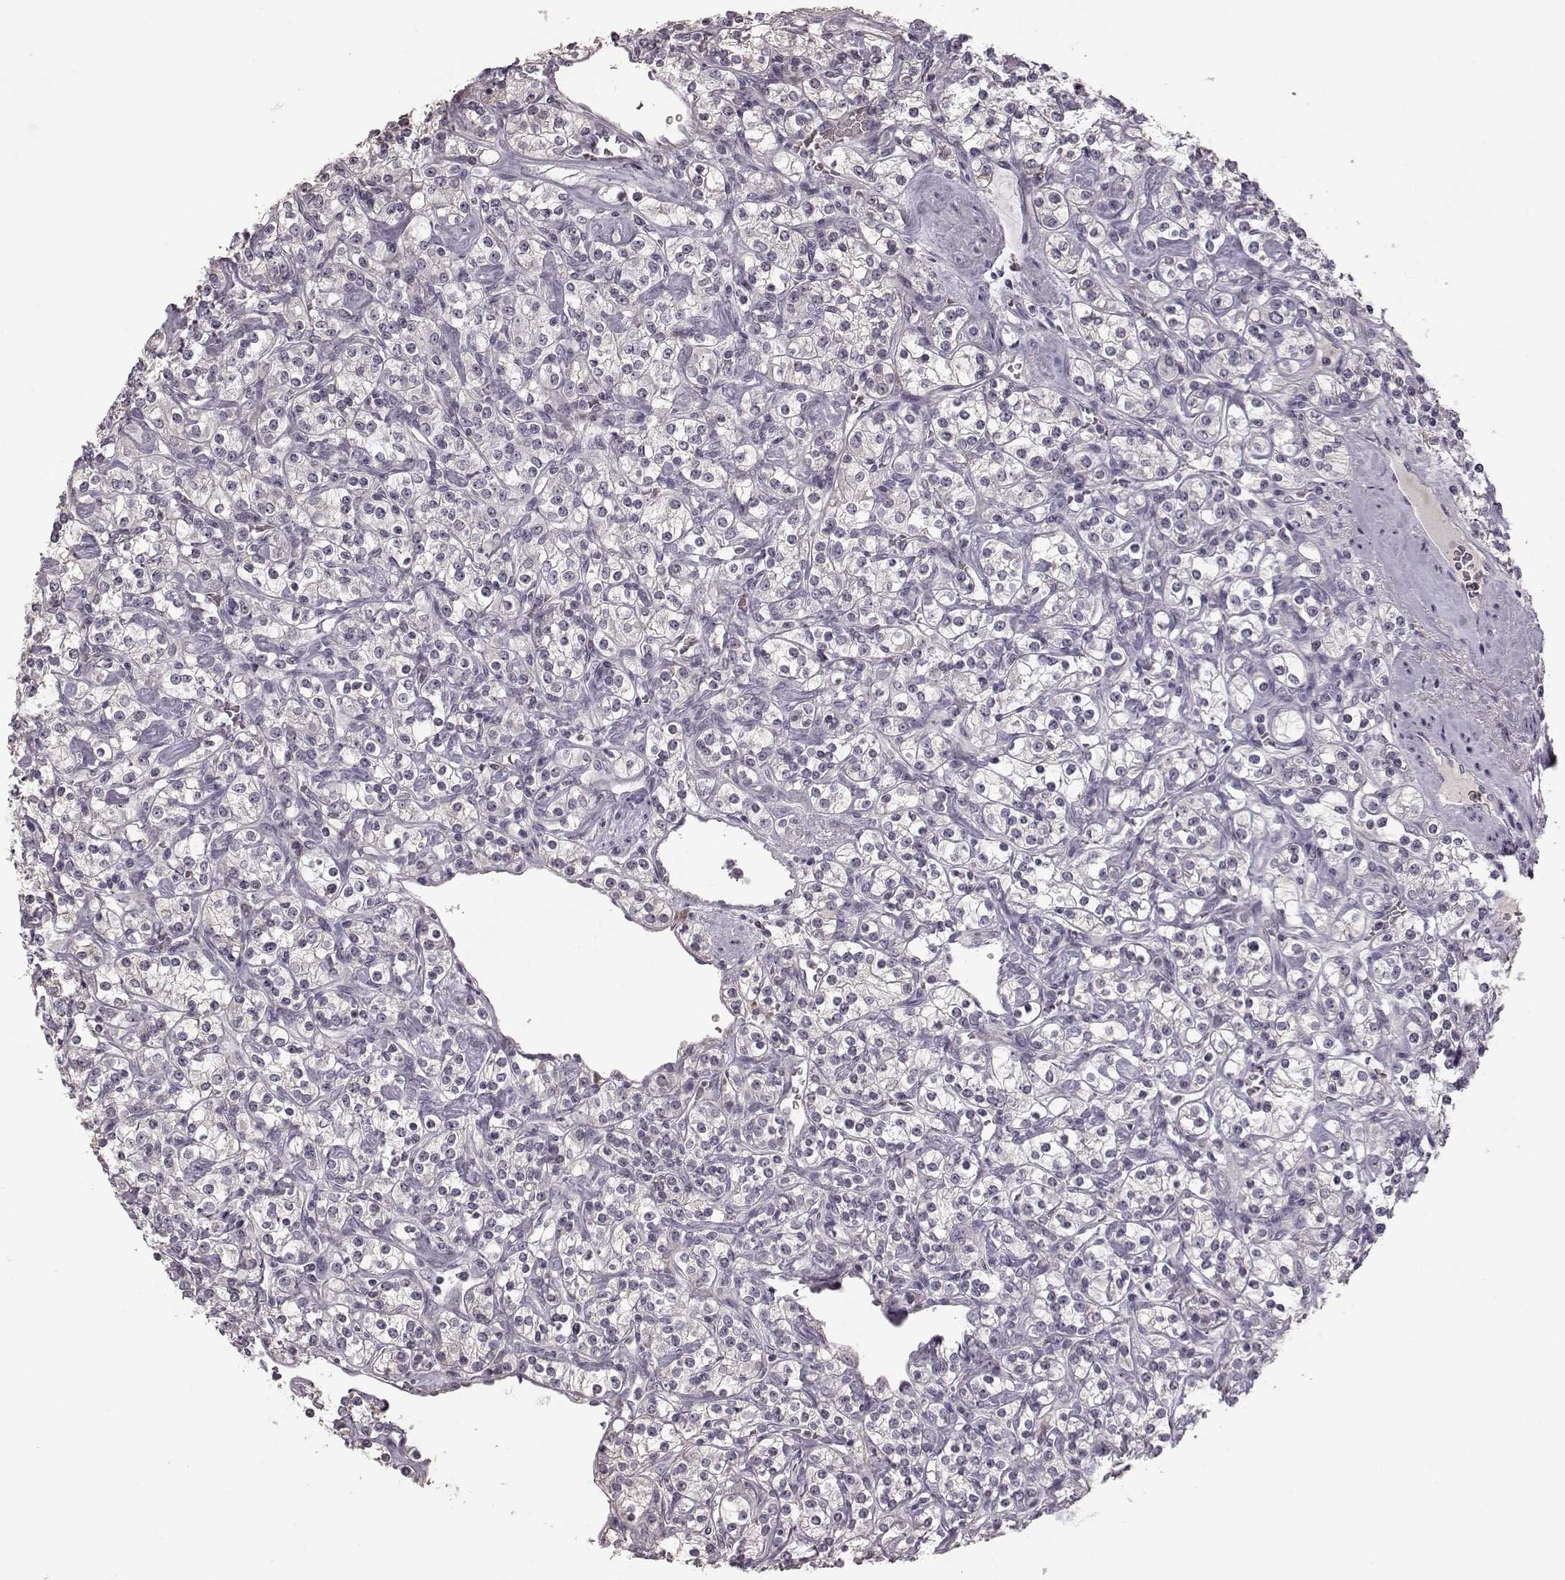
{"staining": {"intensity": "negative", "quantity": "none", "location": "none"}, "tissue": "renal cancer", "cell_type": "Tumor cells", "image_type": "cancer", "snomed": [{"axis": "morphology", "description": "Adenocarcinoma, NOS"}, {"axis": "topography", "description": "Kidney"}], "caption": "Renal cancer was stained to show a protein in brown. There is no significant positivity in tumor cells.", "gene": "MIA", "patient": {"sex": "male", "age": 77}}